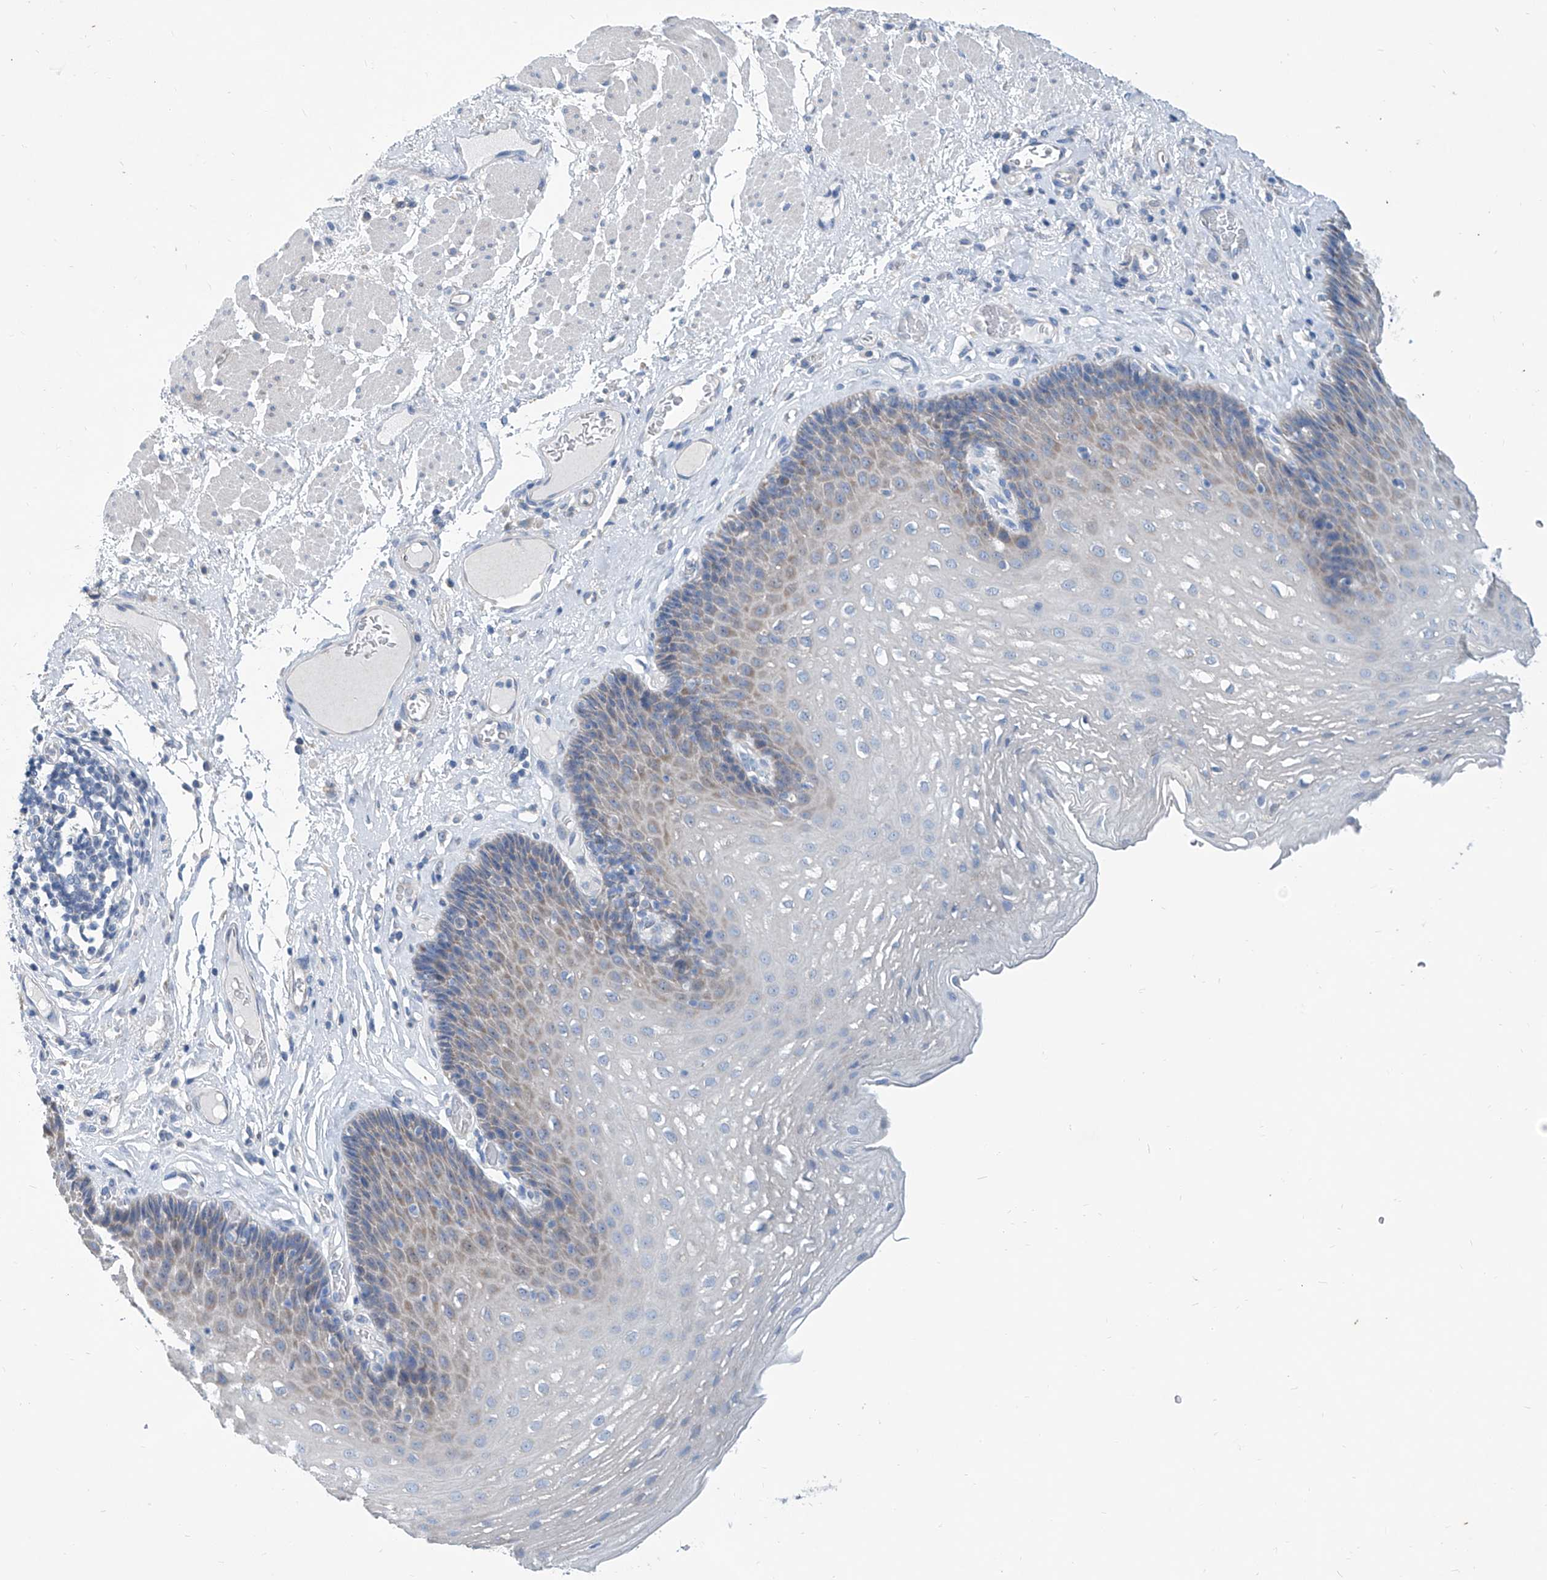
{"staining": {"intensity": "weak", "quantity": "<25%", "location": "cytoplasmic/membranous"}, "tissue": "esophagus", "cell_type": "Squamous epithelial cells", "image_type": "normal", "snomed": [{"axis": "morphology", "description": "Normal tissue, NOS"}, {"axis": "topography", "description": "Esophagus"}], "caption": "The photomicrograph displays no significant positivity in squamous epithelial cells of esophagus.", "gene": "ZNF519", "patient": {"sex": "female", "age": 66}}